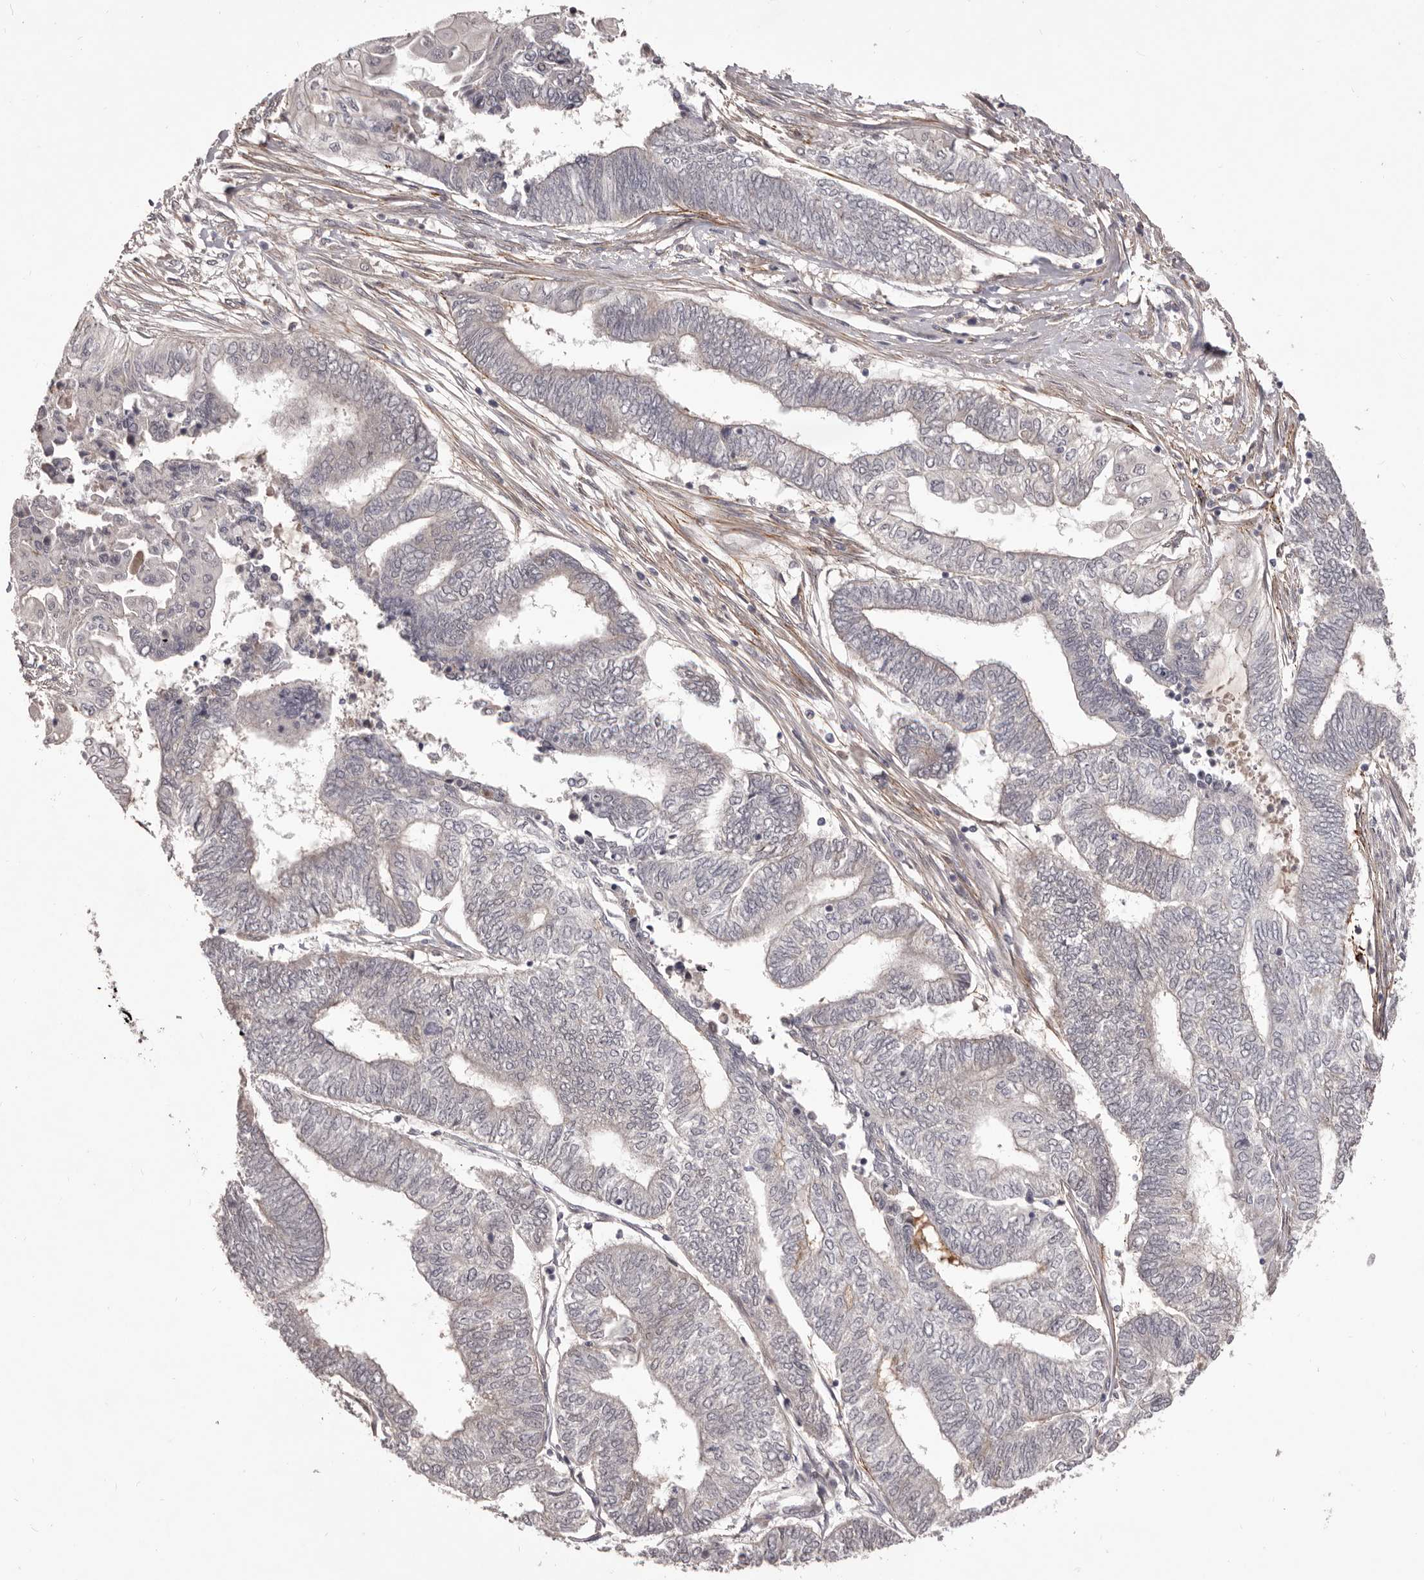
{"staining": {"intensity": "negative", "quantity": "none", "location": "none"}, "tissue": "endometrial cancer", "cell_type": "Tumor cells", "image_type": "cancer", "snomed": [{"axis": "morphology", "description": "Adenocarcinoma, NOS"}, {"axis": "topography", "description": "Uterus"}, {"axis": "topography", "description": "Endometrium"}], "caption": "Immunohistochemistry (IHC) of human endometrial cancer (adenocarcinoma) exhibits no expression in tumor cells.", "gene": "HBS1L", "patient": {"sex": "female", "age": 70}}